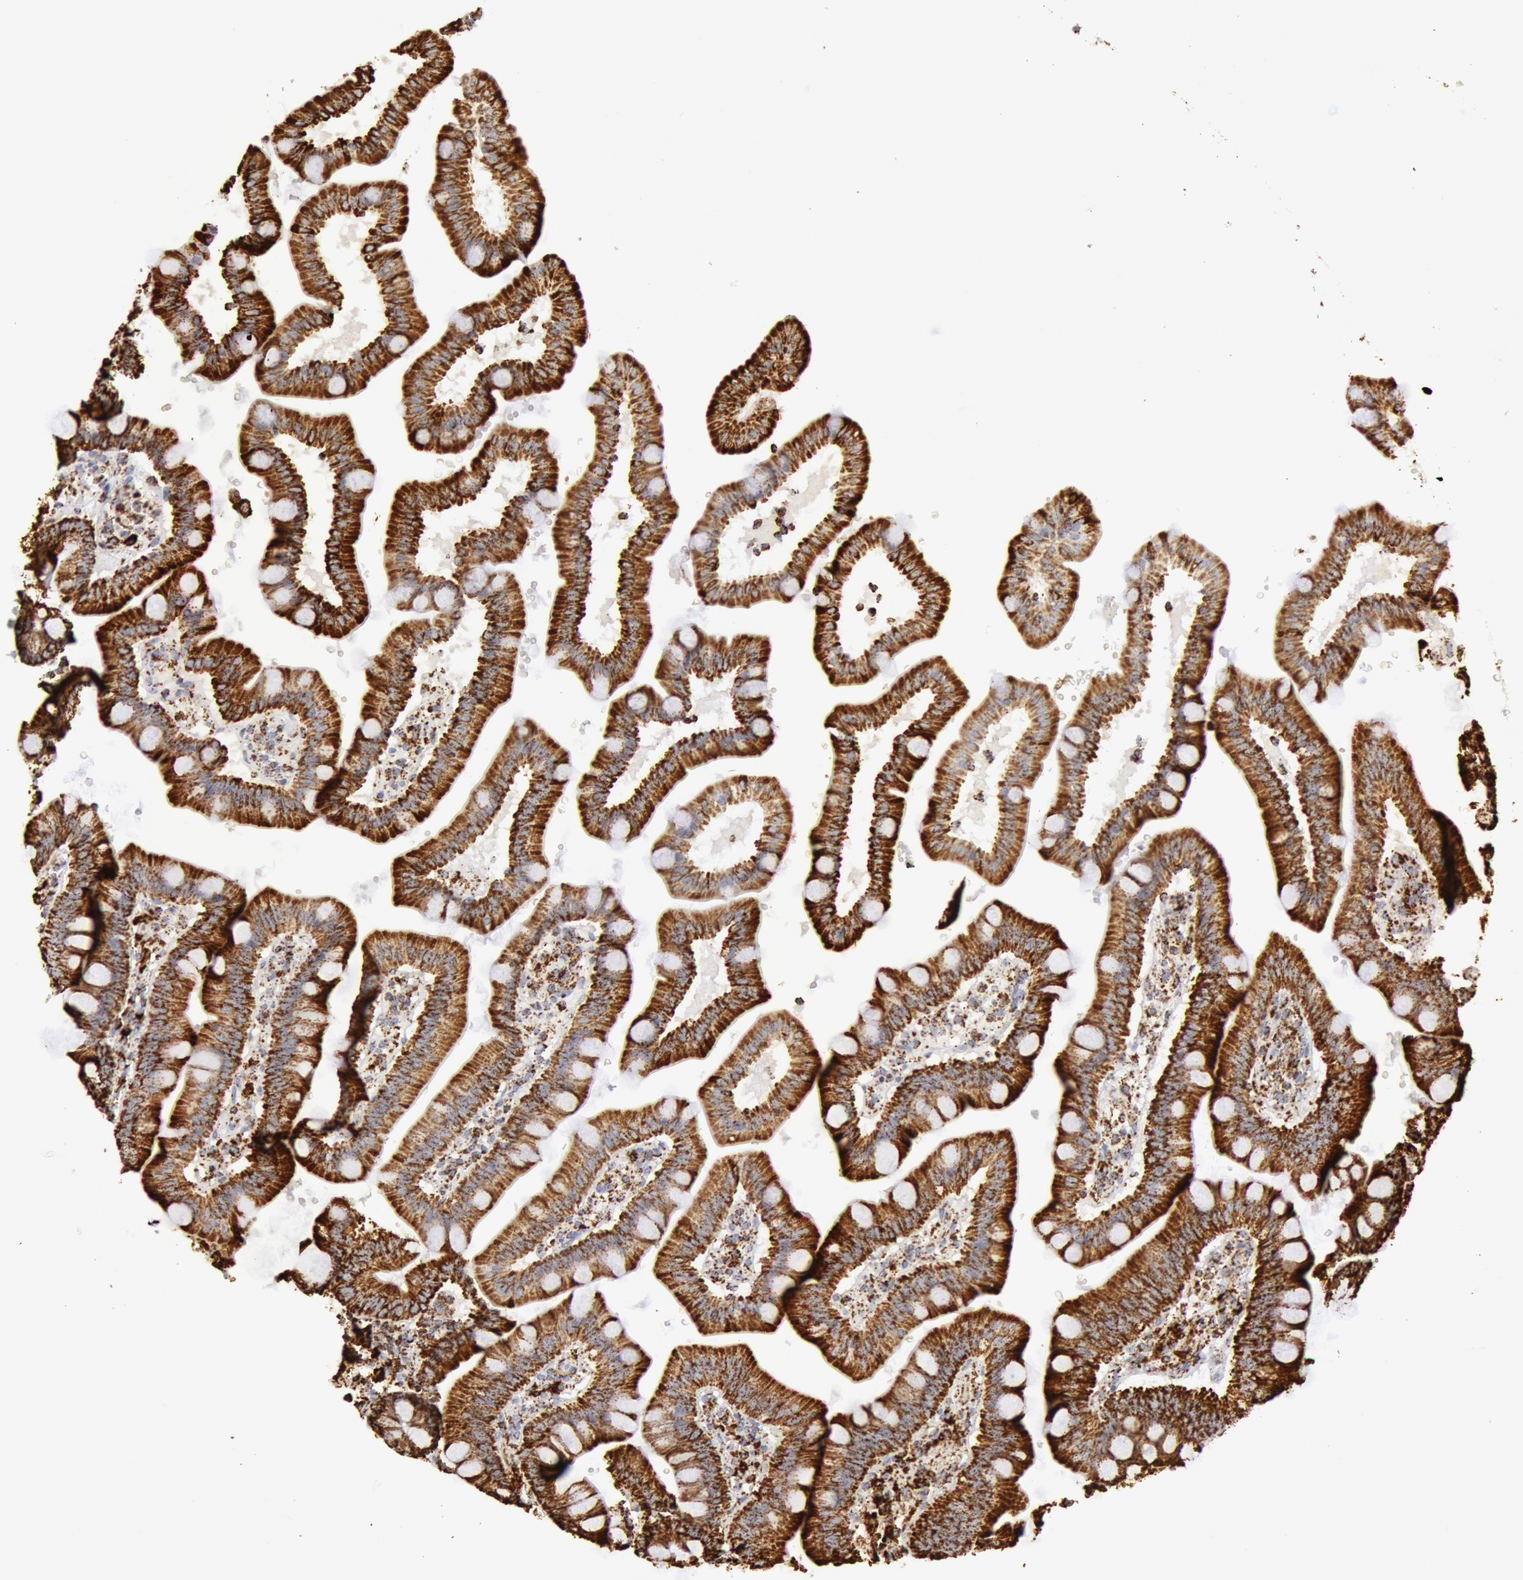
{"staining": {"intensity": "strong", "quantity": ">75%", "location": "cytoplasmic/membranous"}, "tissue": "duodenum", "cell_type": "Glandular cells", "image_type": "normal", "snomed": [{"axis": "morphology", "description": "Normal tissue, NOS"}, {"axis": "topography", "description": "Pancreas"}, {"axis": "topography", "description": "Duodenum"}], "caption": "A photomicrograph of duodenum stained for a protein demonstrates strong cytoplasmic/membranous brown staining in glandular cells. (brown staining indicates protein expression, while blue staining denotes nuclei).", "gene": "ATP5F1B", "patient": {"sex": "male", "age": 79}}